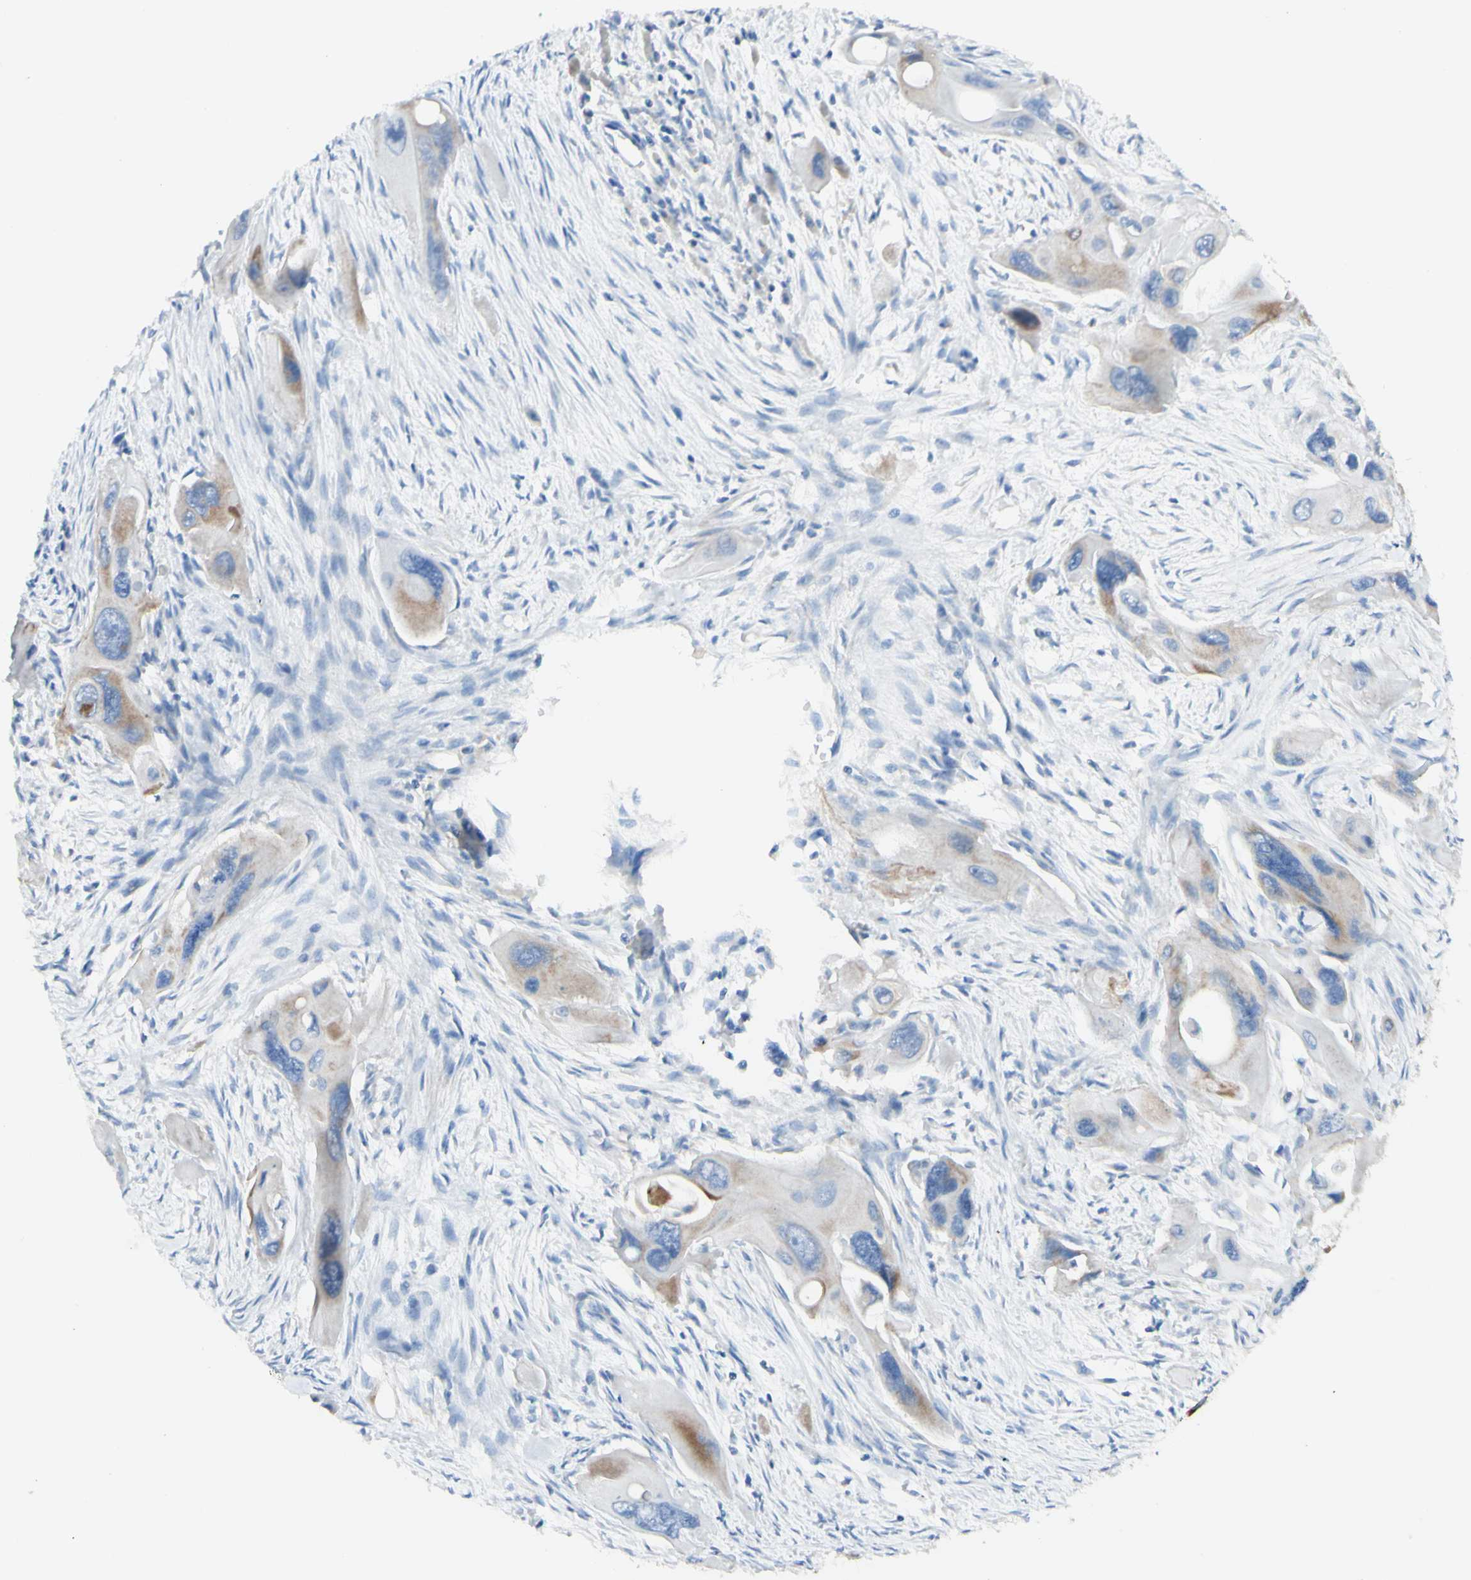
{"staining": {"intensity": "moderate", "quantity": "<25%", "location": "cytoplasmic/membranous"}, "tissue": "pancreatic cancer", "cell_type": "Tumor cells", "image_type": "cancer", "snomed": [{"axis": "morphology", "description": "Adenocarcinoma, NOS"}, {"axis": "topography", "description": "Pancreas"}], "caption": "Immunohistochemistry (IHC) micrograph of pancreatic adenocarcinoma stained for a protein (brown), which reveals low levels of moderate cytoplasmic/membranous expression in approximately <25% of tumor cells.", "gene": "ARMC10", "patient": {"sex": "male", "age": 73}}